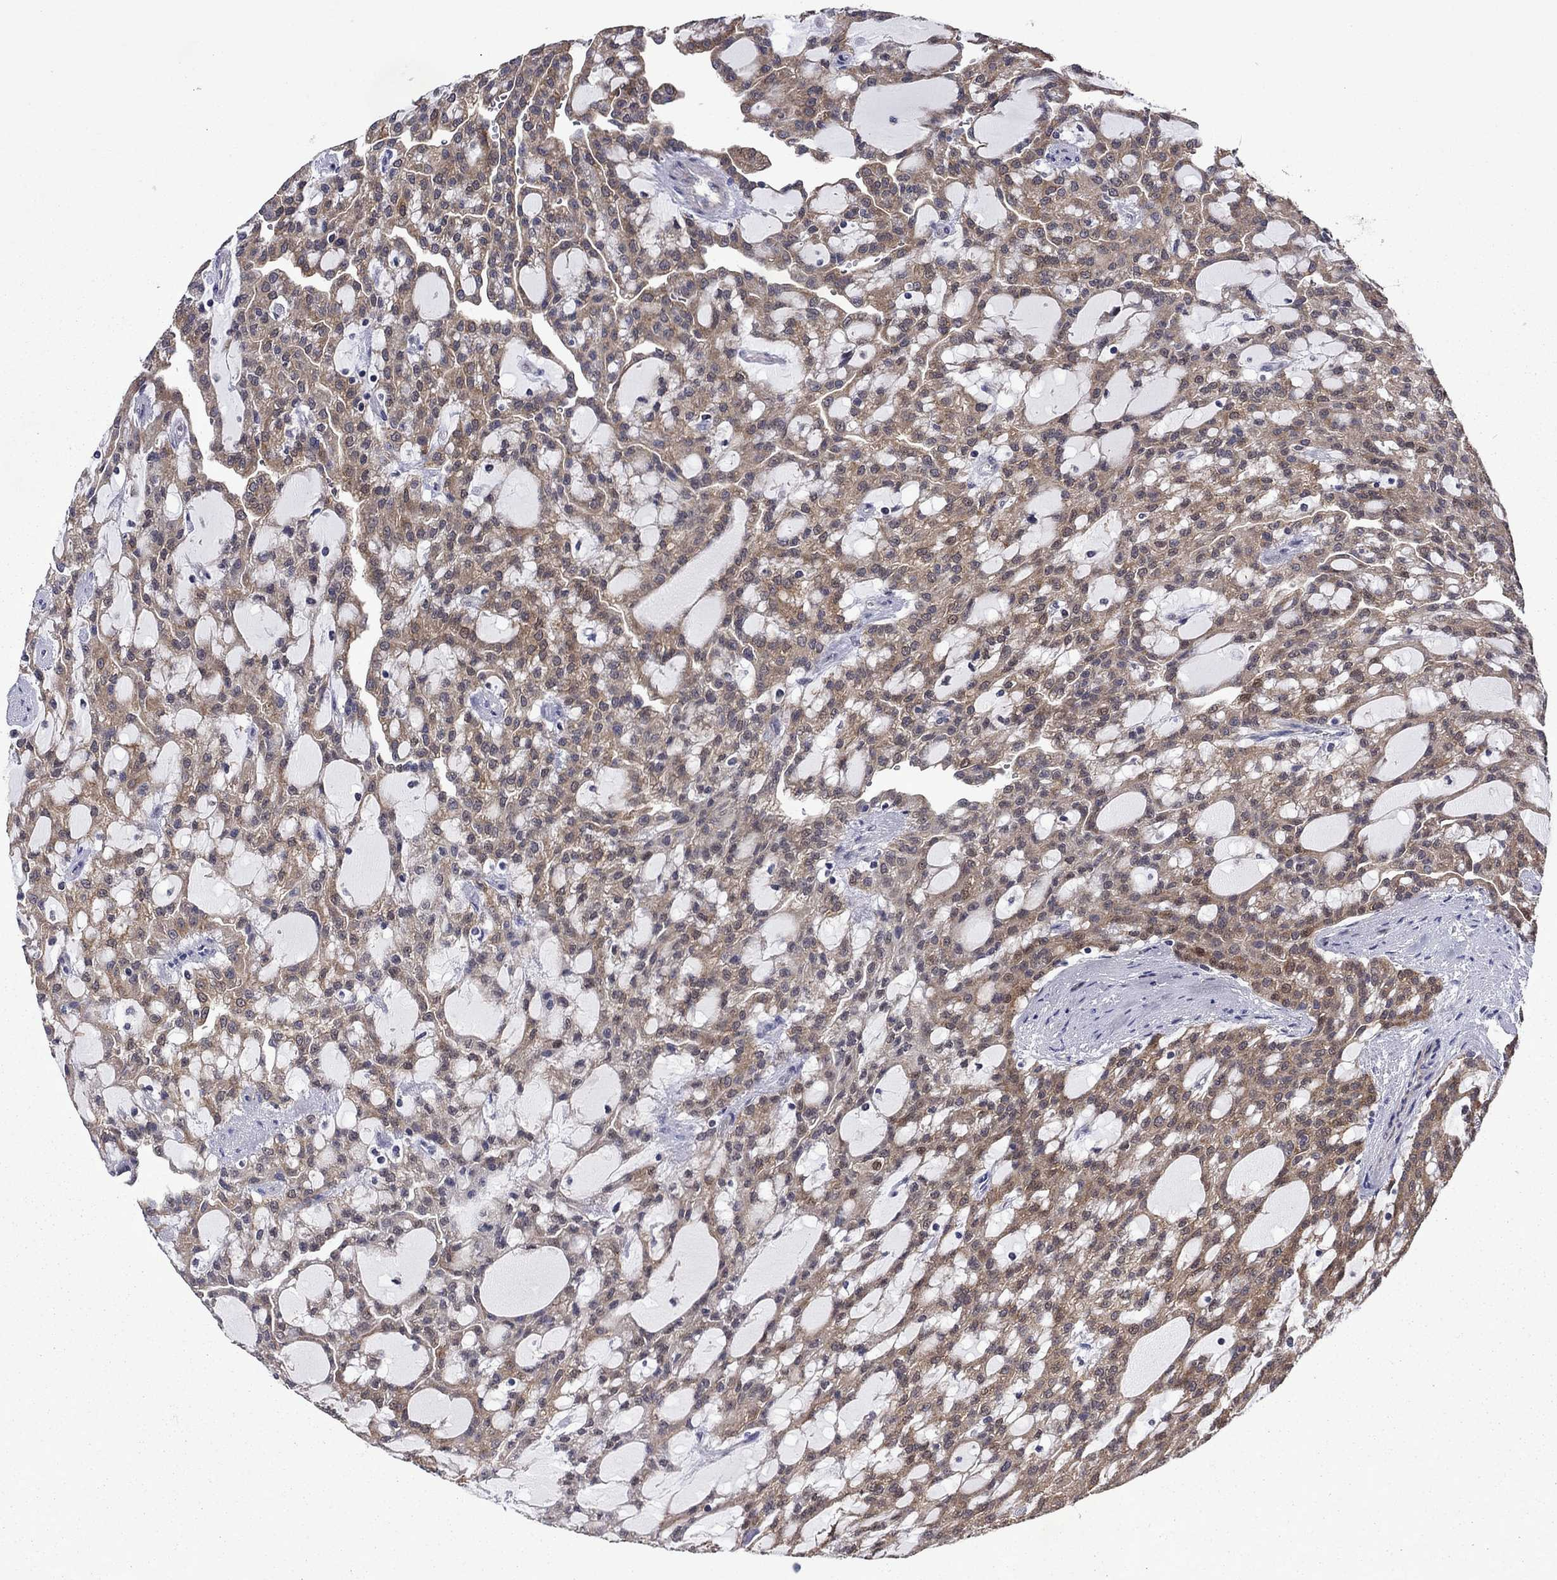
{"staining": {"intensity": "weak", "quantity": ">75%", "location": "cytoplasmic/membranous"}, "tissue": "renal cancer", "cell_type": "Tumor cells", "image_type": "cancer", "snomed": [{"axis": "morphology", "description": "Adenocarcinoma, NOS"}, {"axis": "topography", "description": "Kidney"}], "caption": "A photomicrograph of human adenocarcinoma (renal) stained for a protein shows weak cytoplasmic/membranous brown staining in tumor cells. Immunohistochemistry (ihc) stains the protein of interest in brown and the nuclei are stained blue.", "gene": "TPMT", "patient": {"sex": "male", "age": 63}}